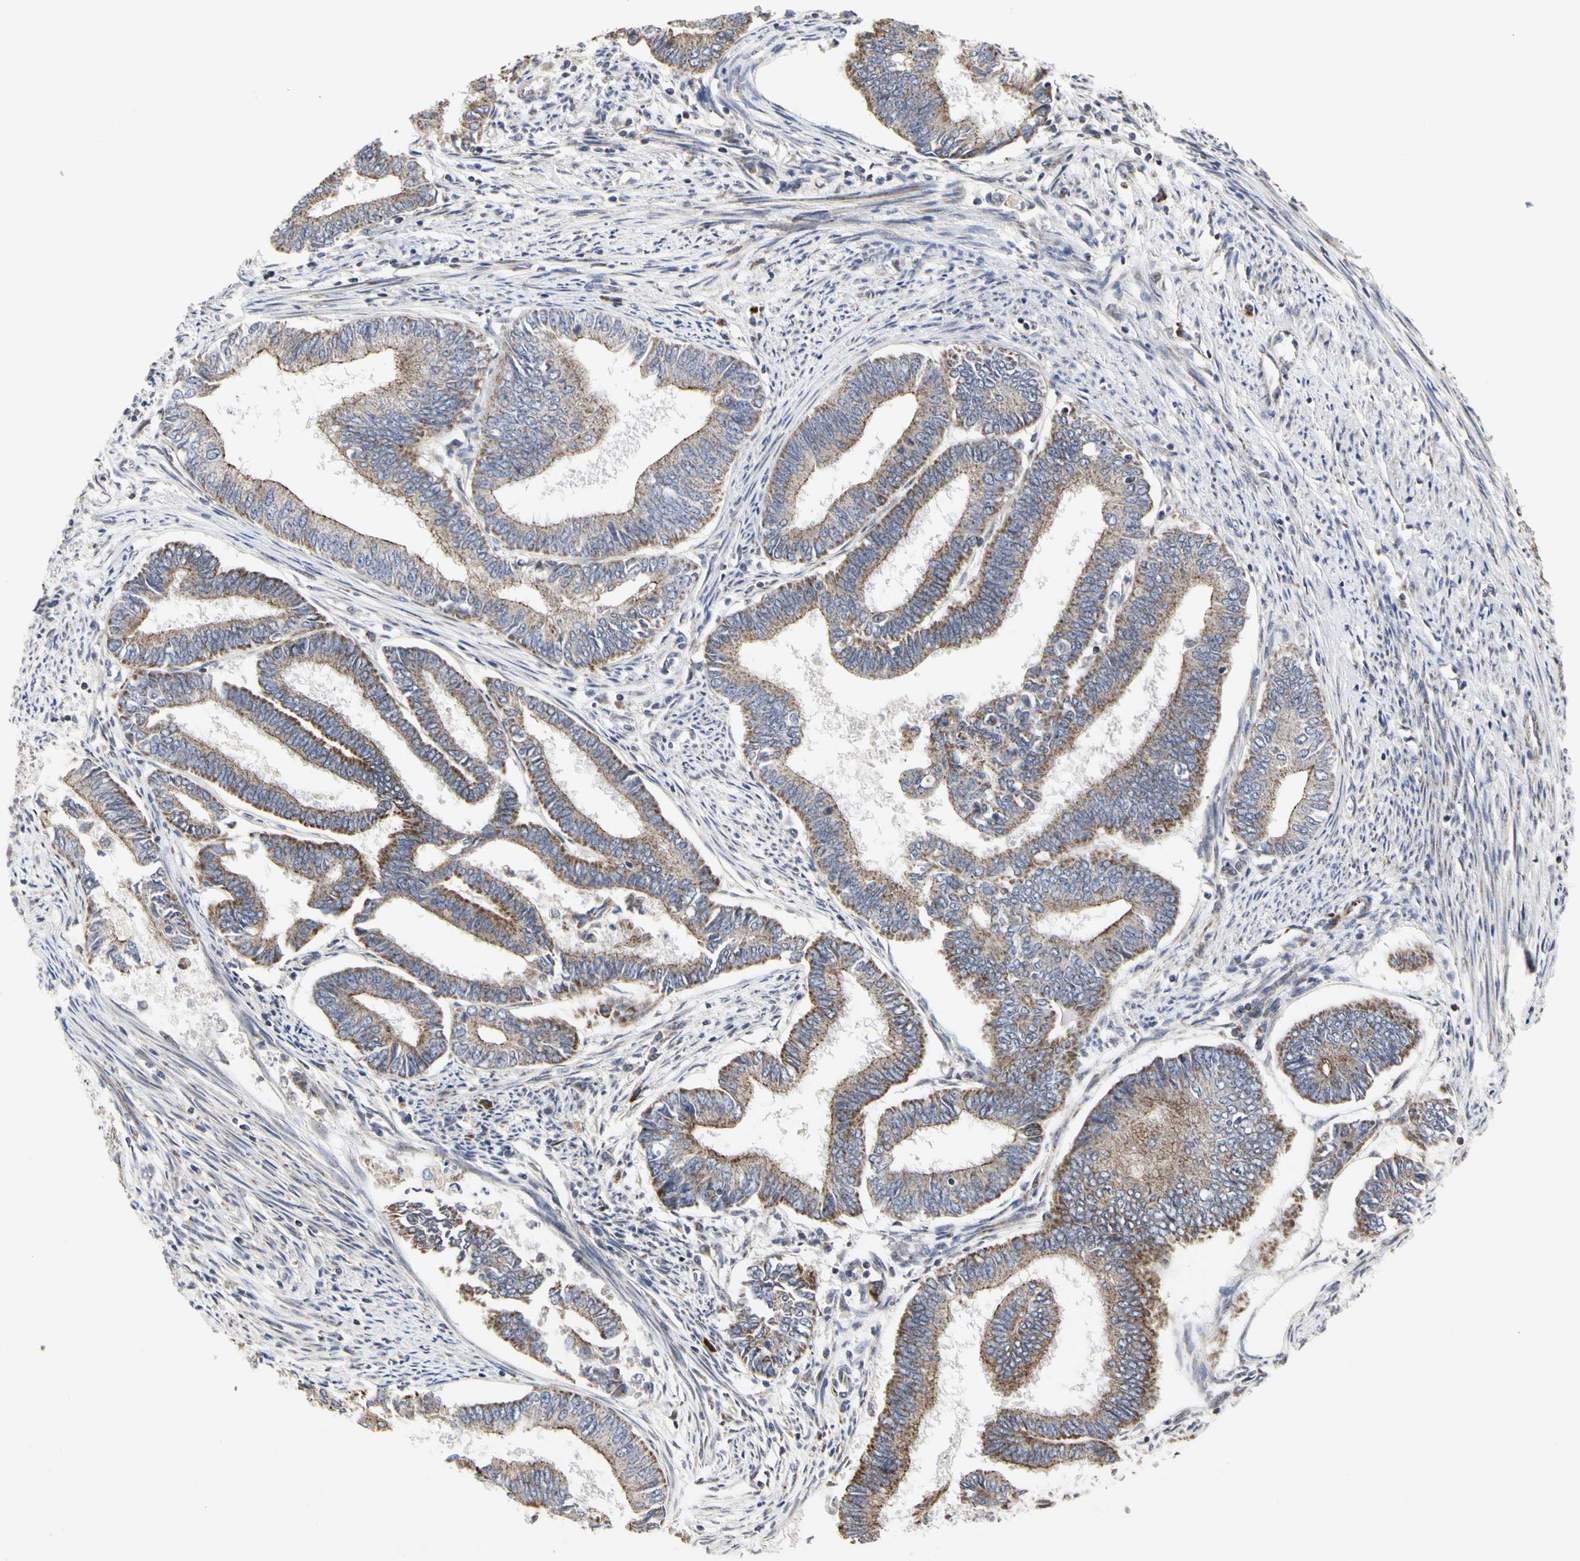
{"staining": {"intensity": "moderate", "quantity": "25%-75%", "location": "cytoplasmic/membranous"}, "tissue": "endometrial cancer", "cell_type": "Tumor cells", "image_type": "cancer", "snomed": [{"axis": "morphology", "description": "Adenocarcinoma, NOS"}, {"axis": "topography", "description": "Endometrium"}], "caption": "Human endometrial cancer (adenocarcinoma) stained with a brown dye shows moderate cytoplasmic/membranous positive expression in approximately 25%-75% of tumor cells.", "gene": "TSKU", "patient": {"sex": "female", "age": 86}}